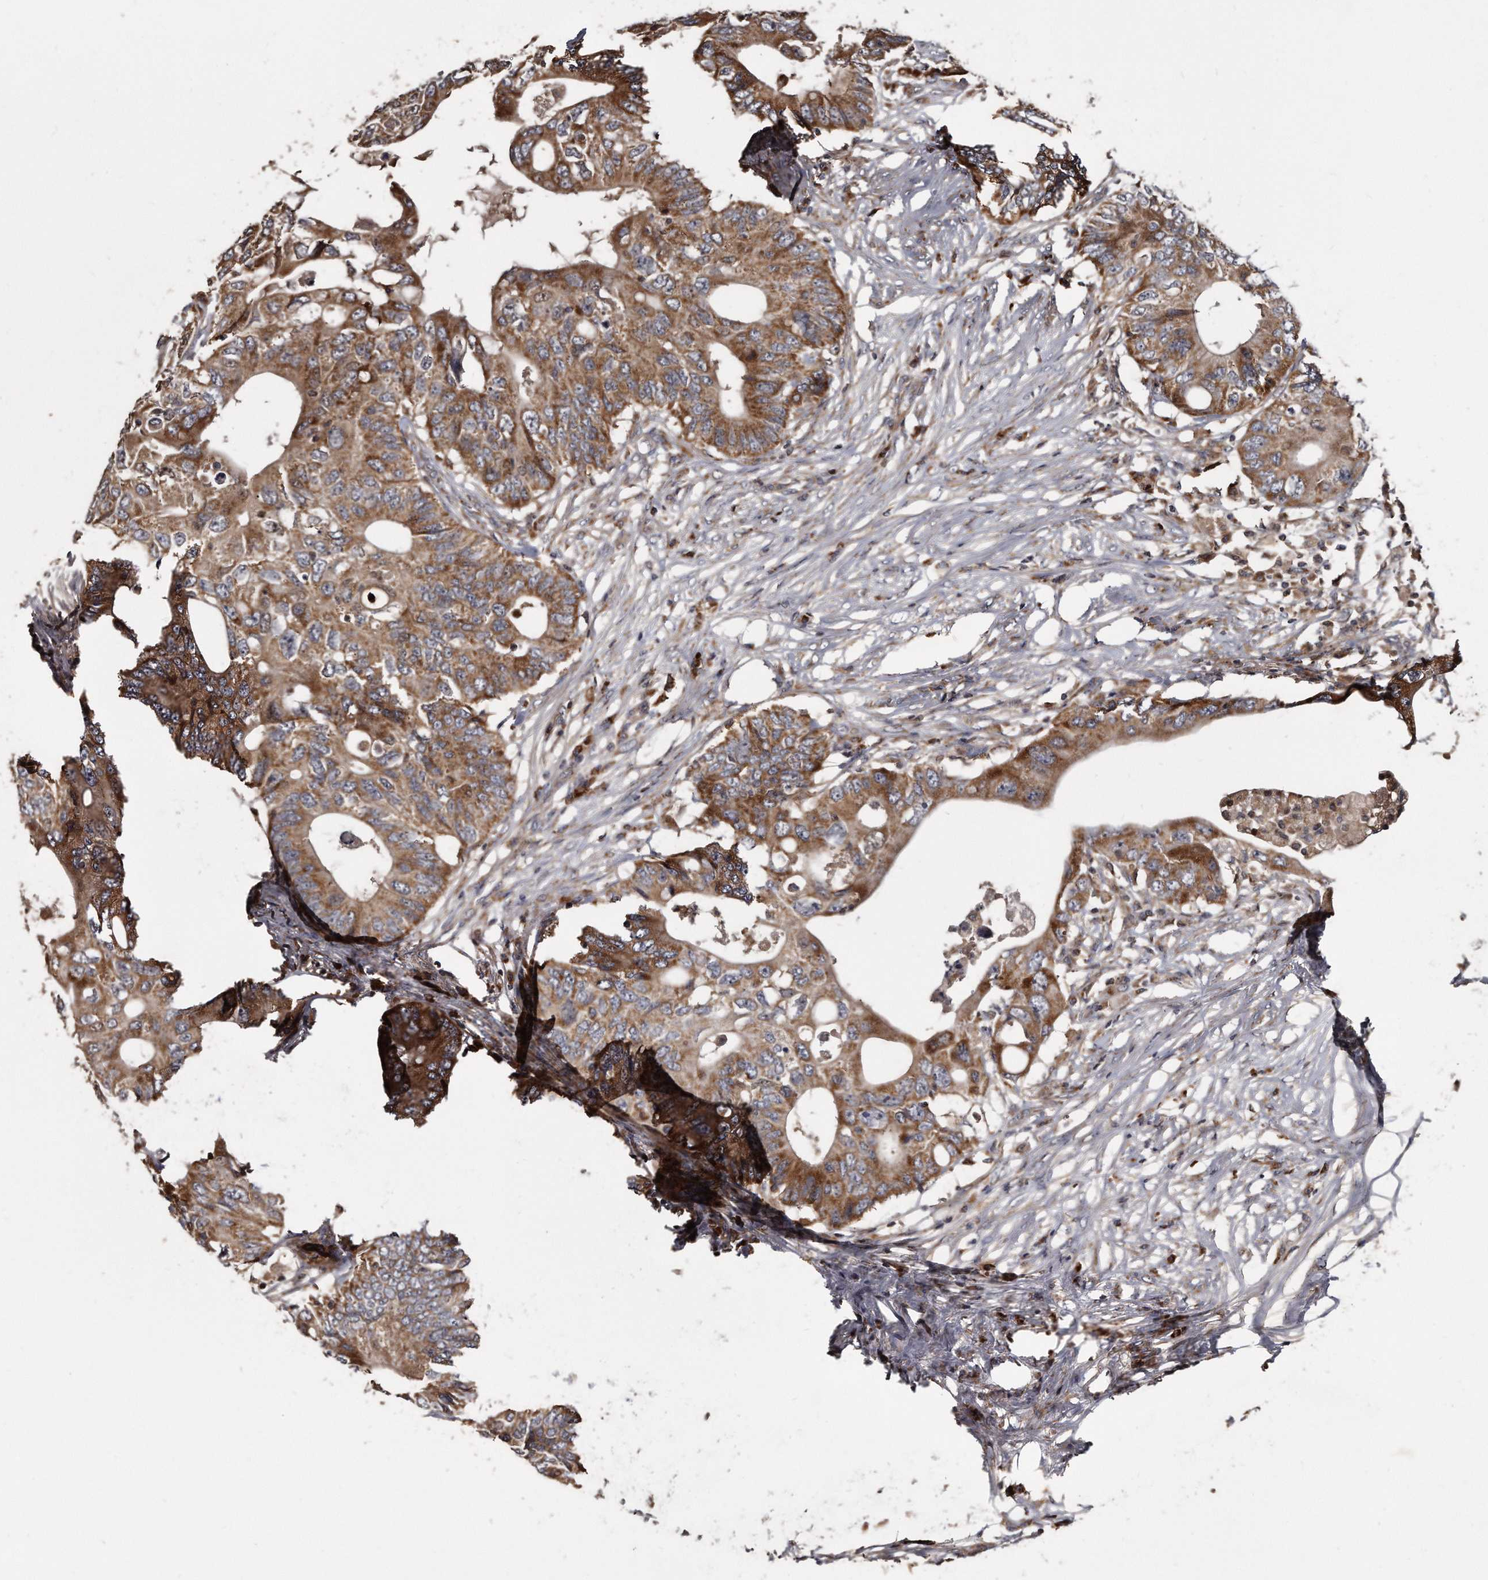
{"staining": {"intensity": "moderate", "quantity": ">75%", "location": "cytoplasmic/membranous"}, "tissue": "colorectal cancer", "cell_type": "Tumor cells", "image_type": "cancer", "snomed": [{"axis": "morphology", "description": "Adenocarcinoma, NOS"}, {"axis": "topography", "description": "Colon"}], "caption": "Colorectal adenocarcinoma stained for a protein demonstrates moderate cytoplasmic/membranous positivity in tumor cells.", "gene": "FAM136A", "patient": {"sex": "male", "age": 71}}